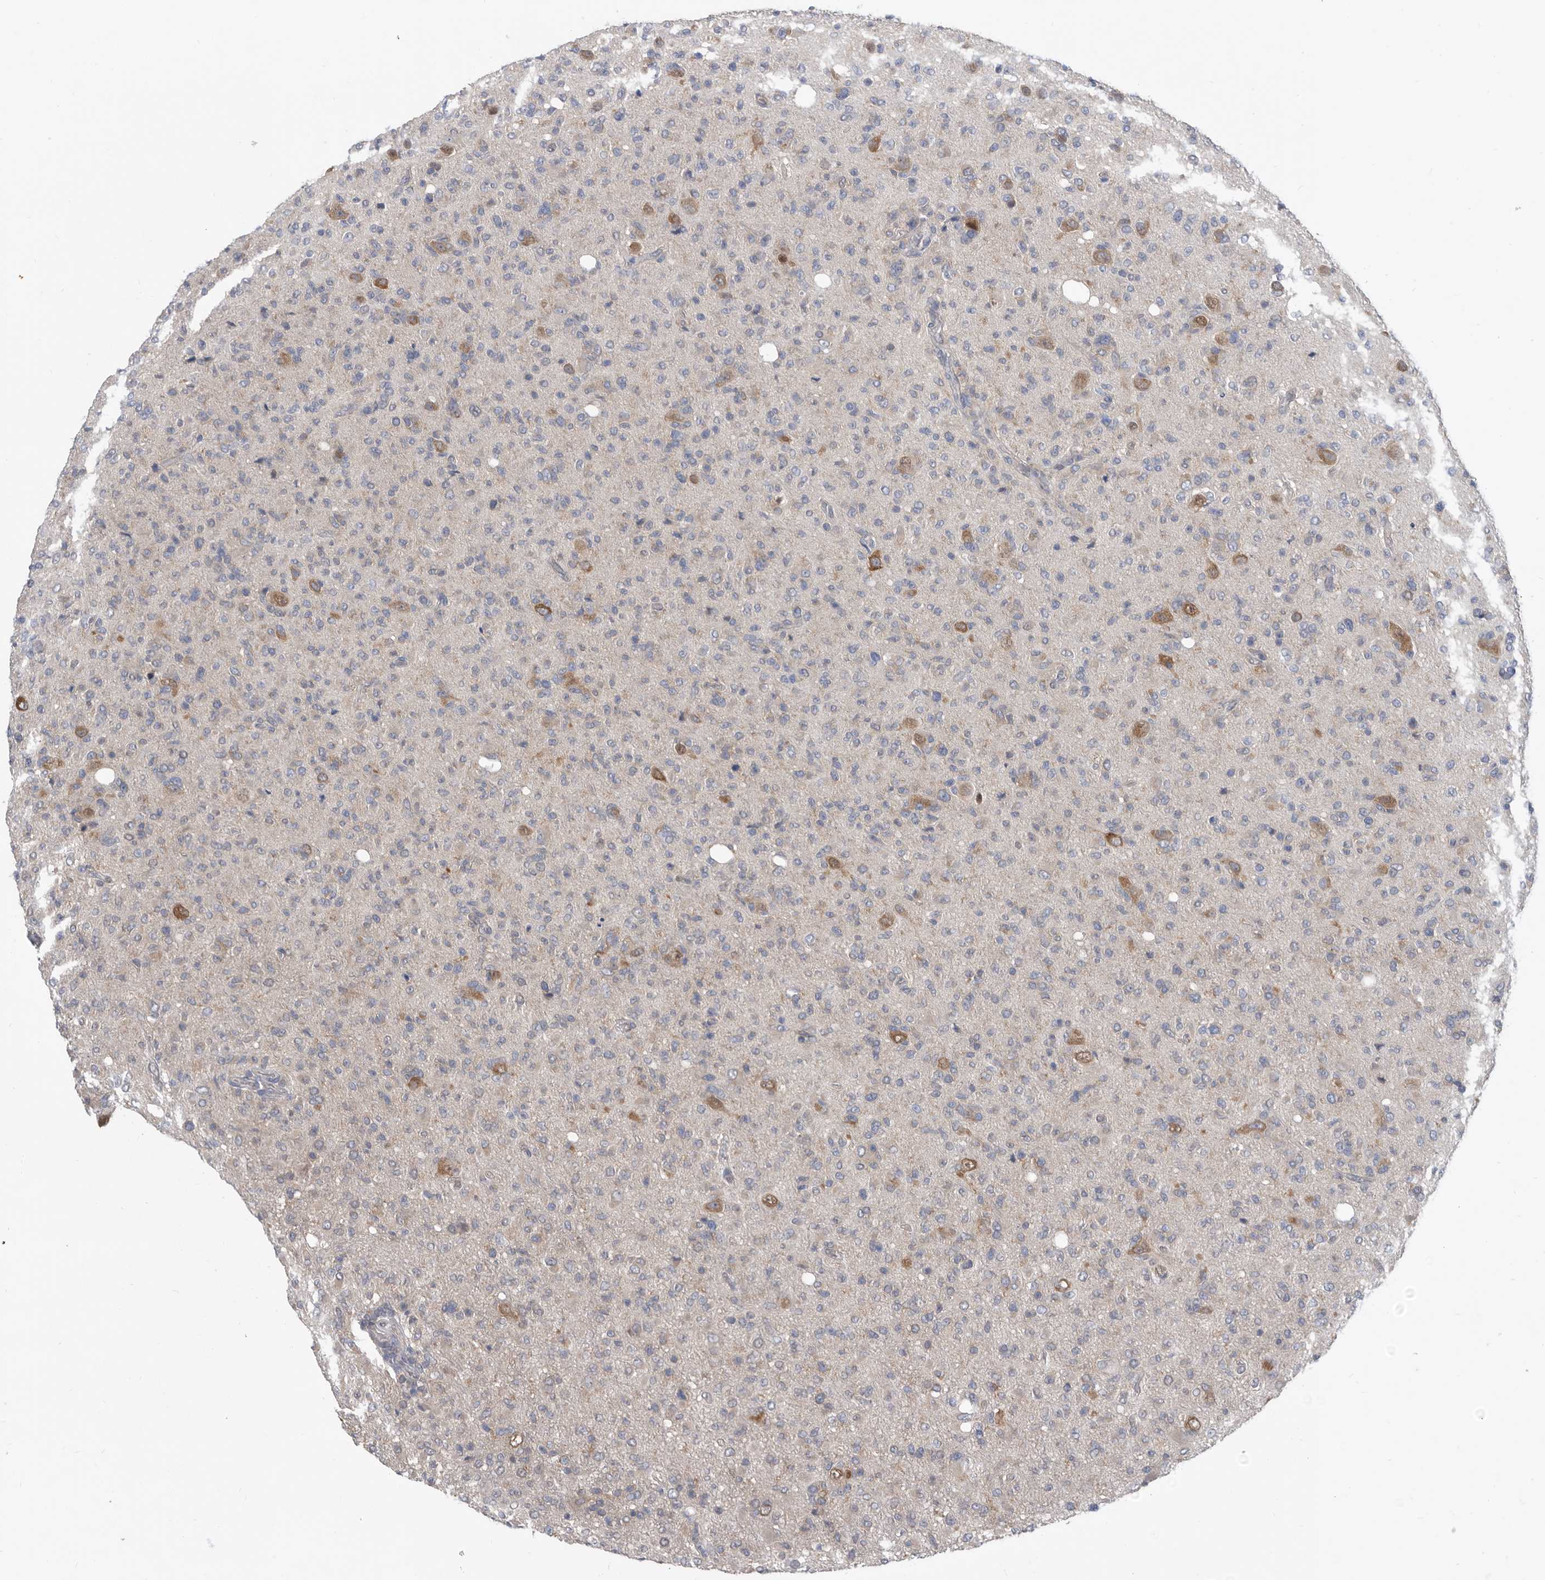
{"staining": {"intensity": "negative", "quantity": "none", "location": "none"}, "tissue": "glioma", "cell_type": "Tumor cells", "image_type": "cancer", "snomed": [{"axis": "morphology", "description": "Glioma, malignant, High grade"}, {"axis": "topography", "description": "Brain"}], "caption": "DAB immunohistochemical staining of human glioma displays no significant expression in tumor cells.", "gene": "CCT4", "patient": {"sex": "female", "age": 57}}